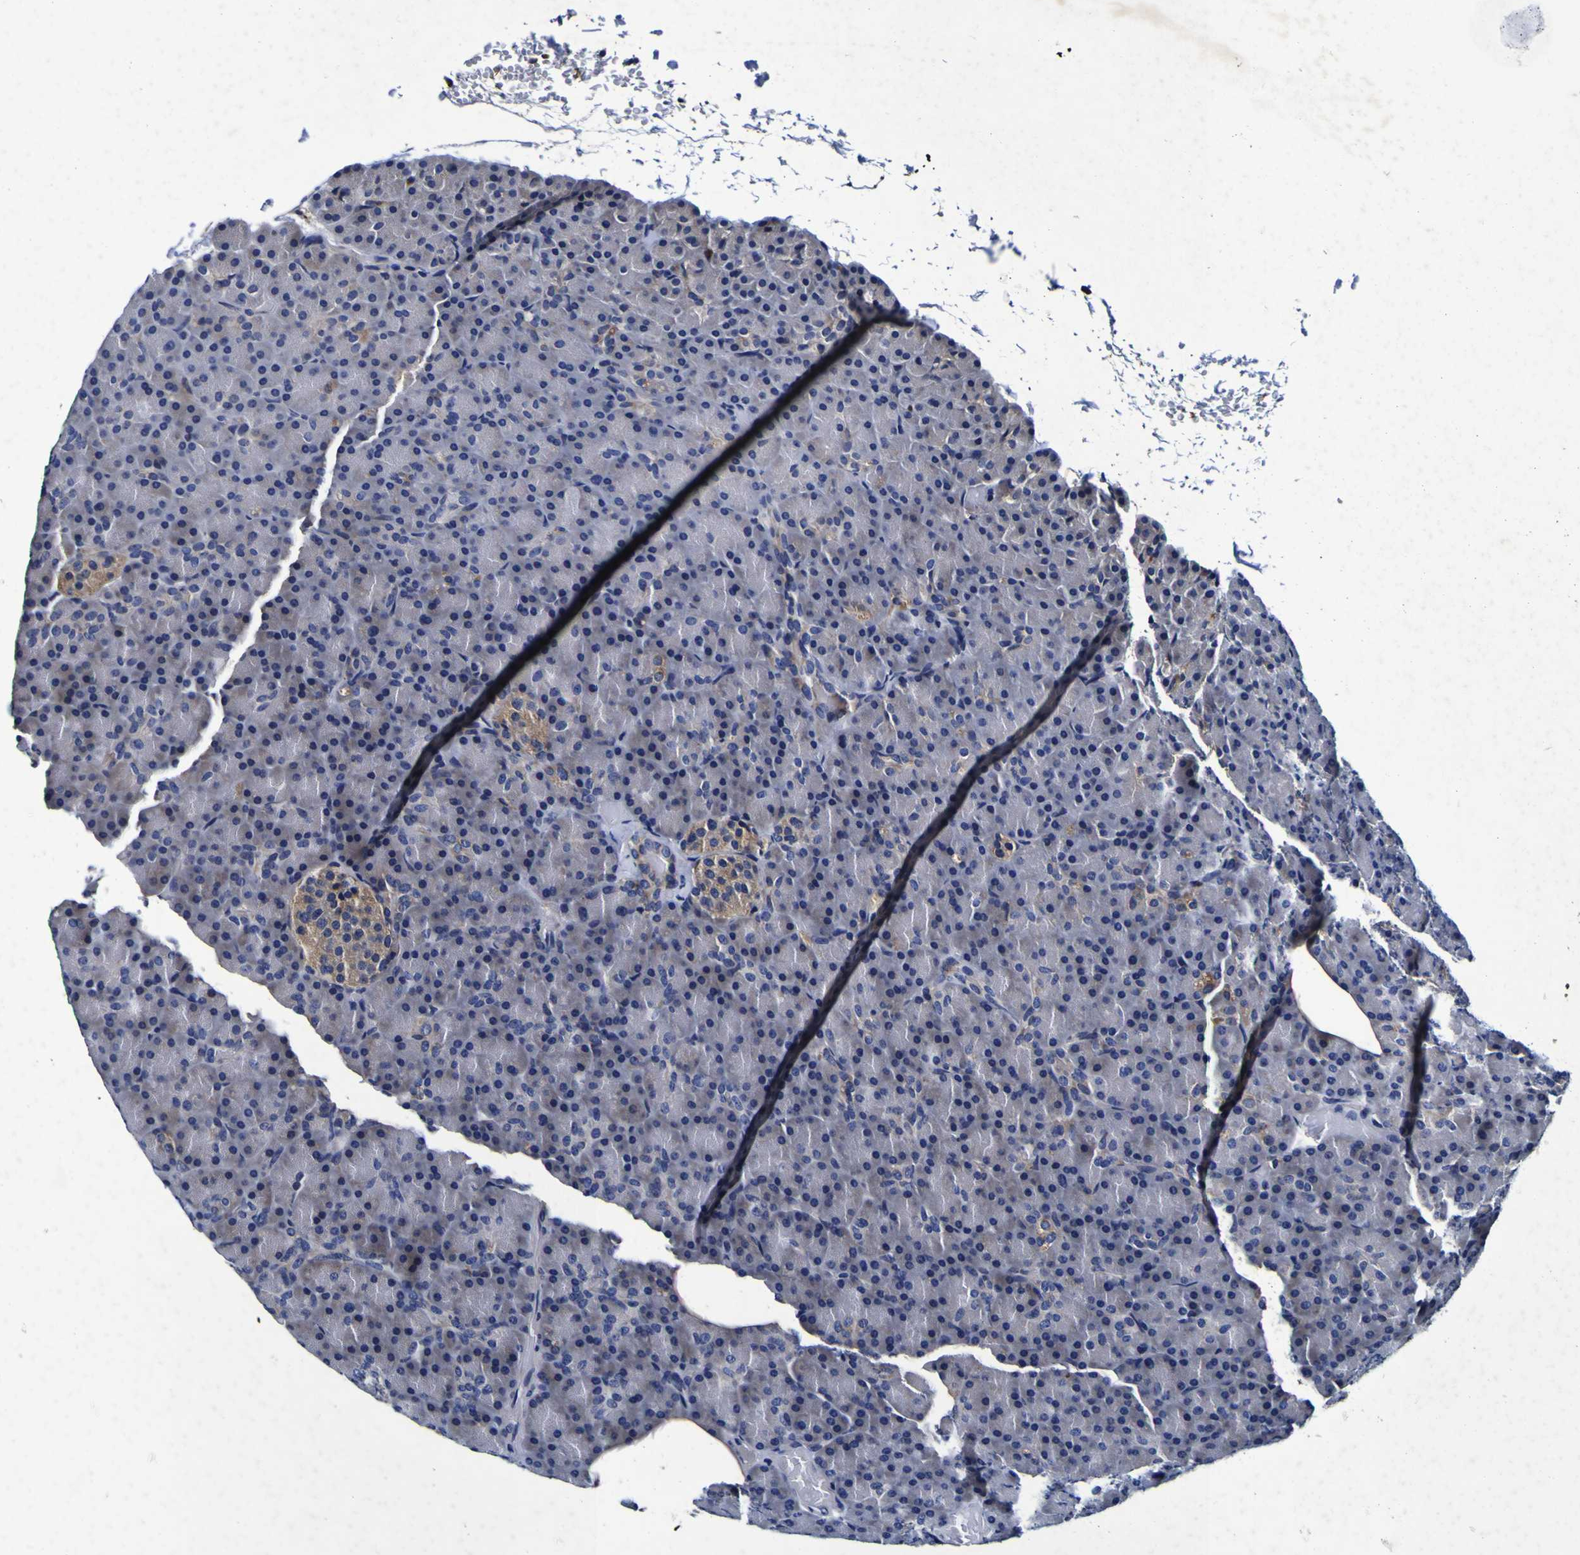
{"staining": {"intensity": "negative", "quantity": "none", "location": "none"}, "tissue": "pancreas", "cell_type": "Exocrine glandular cells", "image_type": "normal", "snomed": [{"axis": "morphology", "description": "Normal tissue, NOS"}, {"axis": "topography", "description": "Pancreas"}], "caption": "High power microscopy histopathology image of an IHC histopathology image of normal pancreas, revealing no significant positivity in exocrine glandular cells. Nuclei are stained in blue.", "gene": "PANK4", "patient": {"sex": "female", "age": 43}}